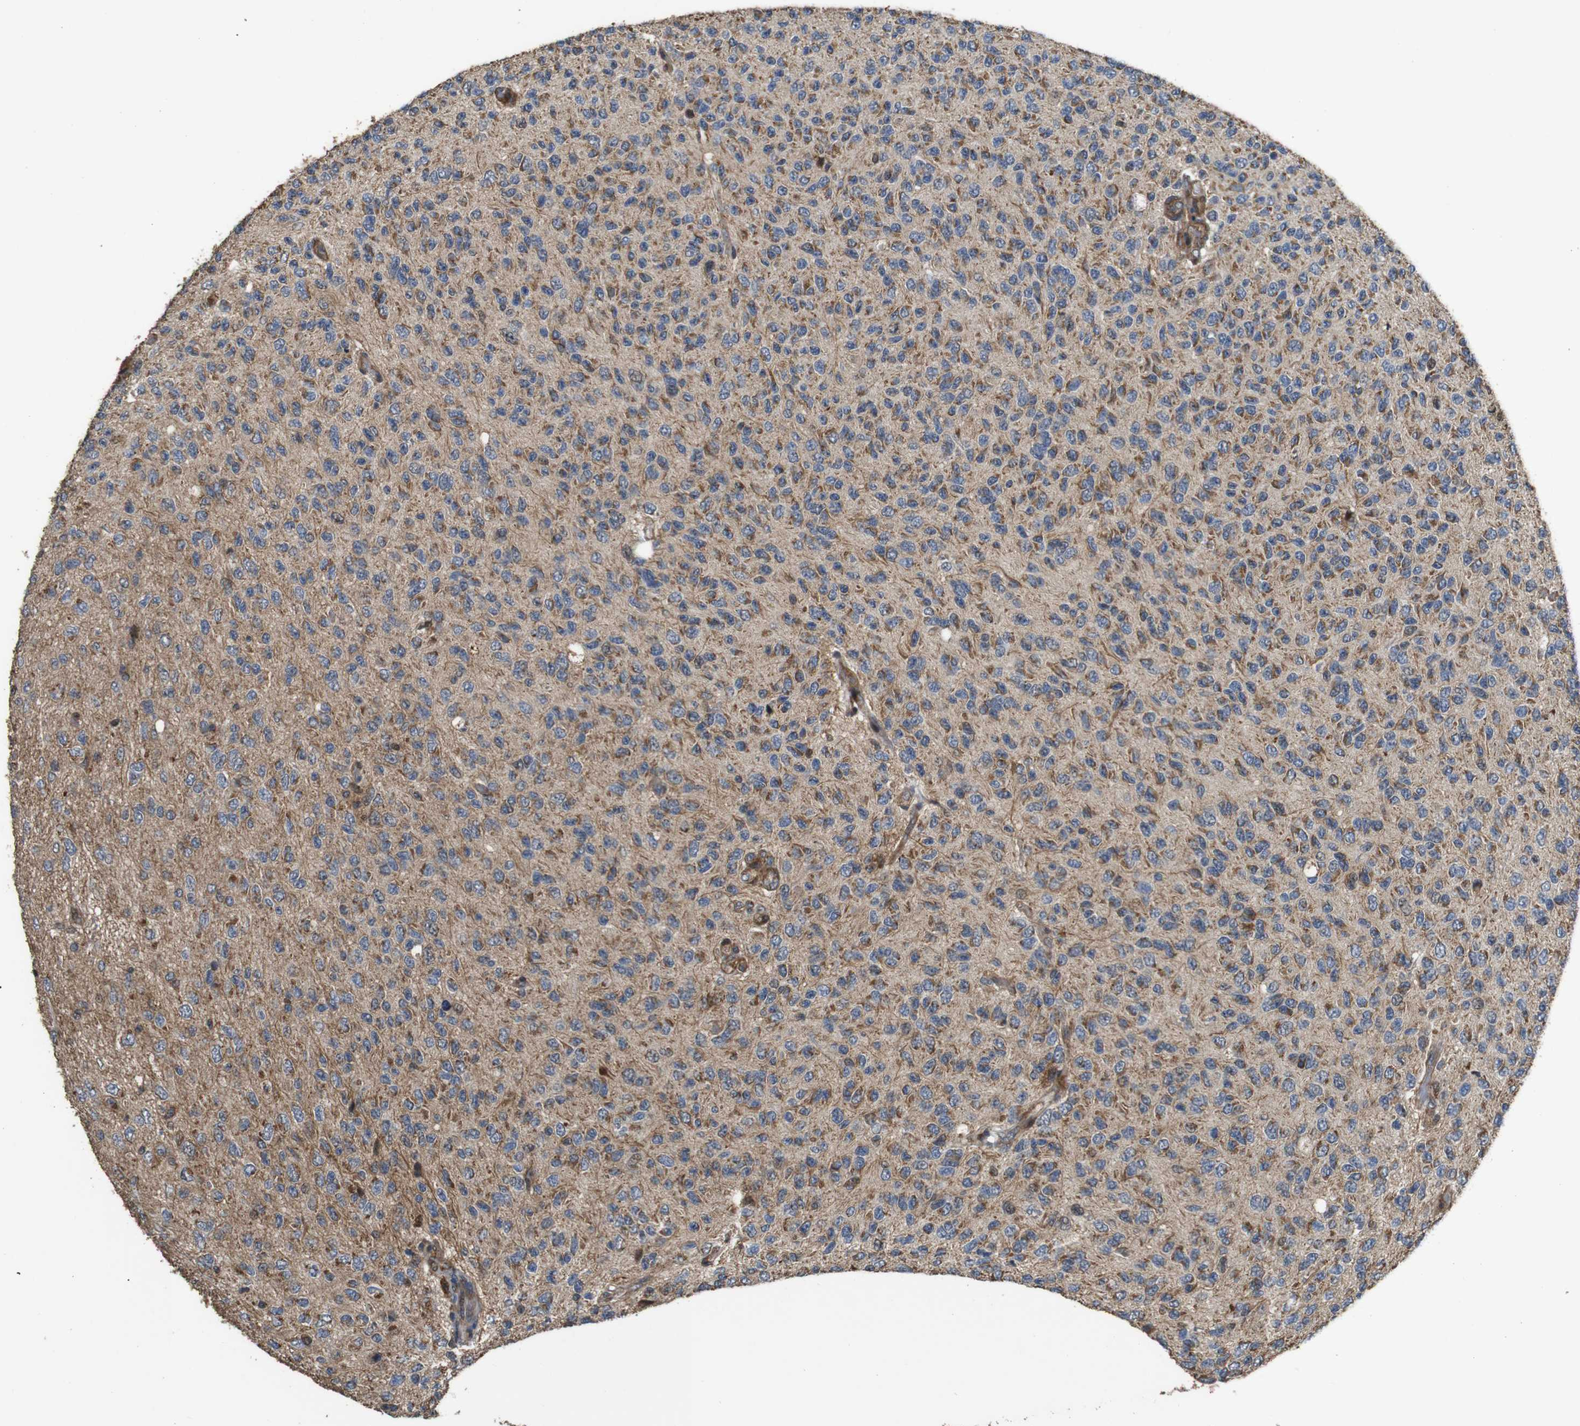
{"staining": {"intensity": "moderate", "quantity": "25%-75%", "location": "cytoplasmic/membranous"}, "tissue": "glioma", "cell_type": "Tumor cells", "image_type": "cancer", "snomed": [{"axis": "morphology", "description": "Glioma, malignant, High grade"}, {"axis": "topography", "description": "pancreas cauda"}], "caption": "Protein positivity by IHC displays moderate cytoplasmic/membranous positivity in about 25%-75% of tumor cells in high-grade glioma (malignant).", "gene": "SNN", "patient": {"sex": "male", "age": 60}}